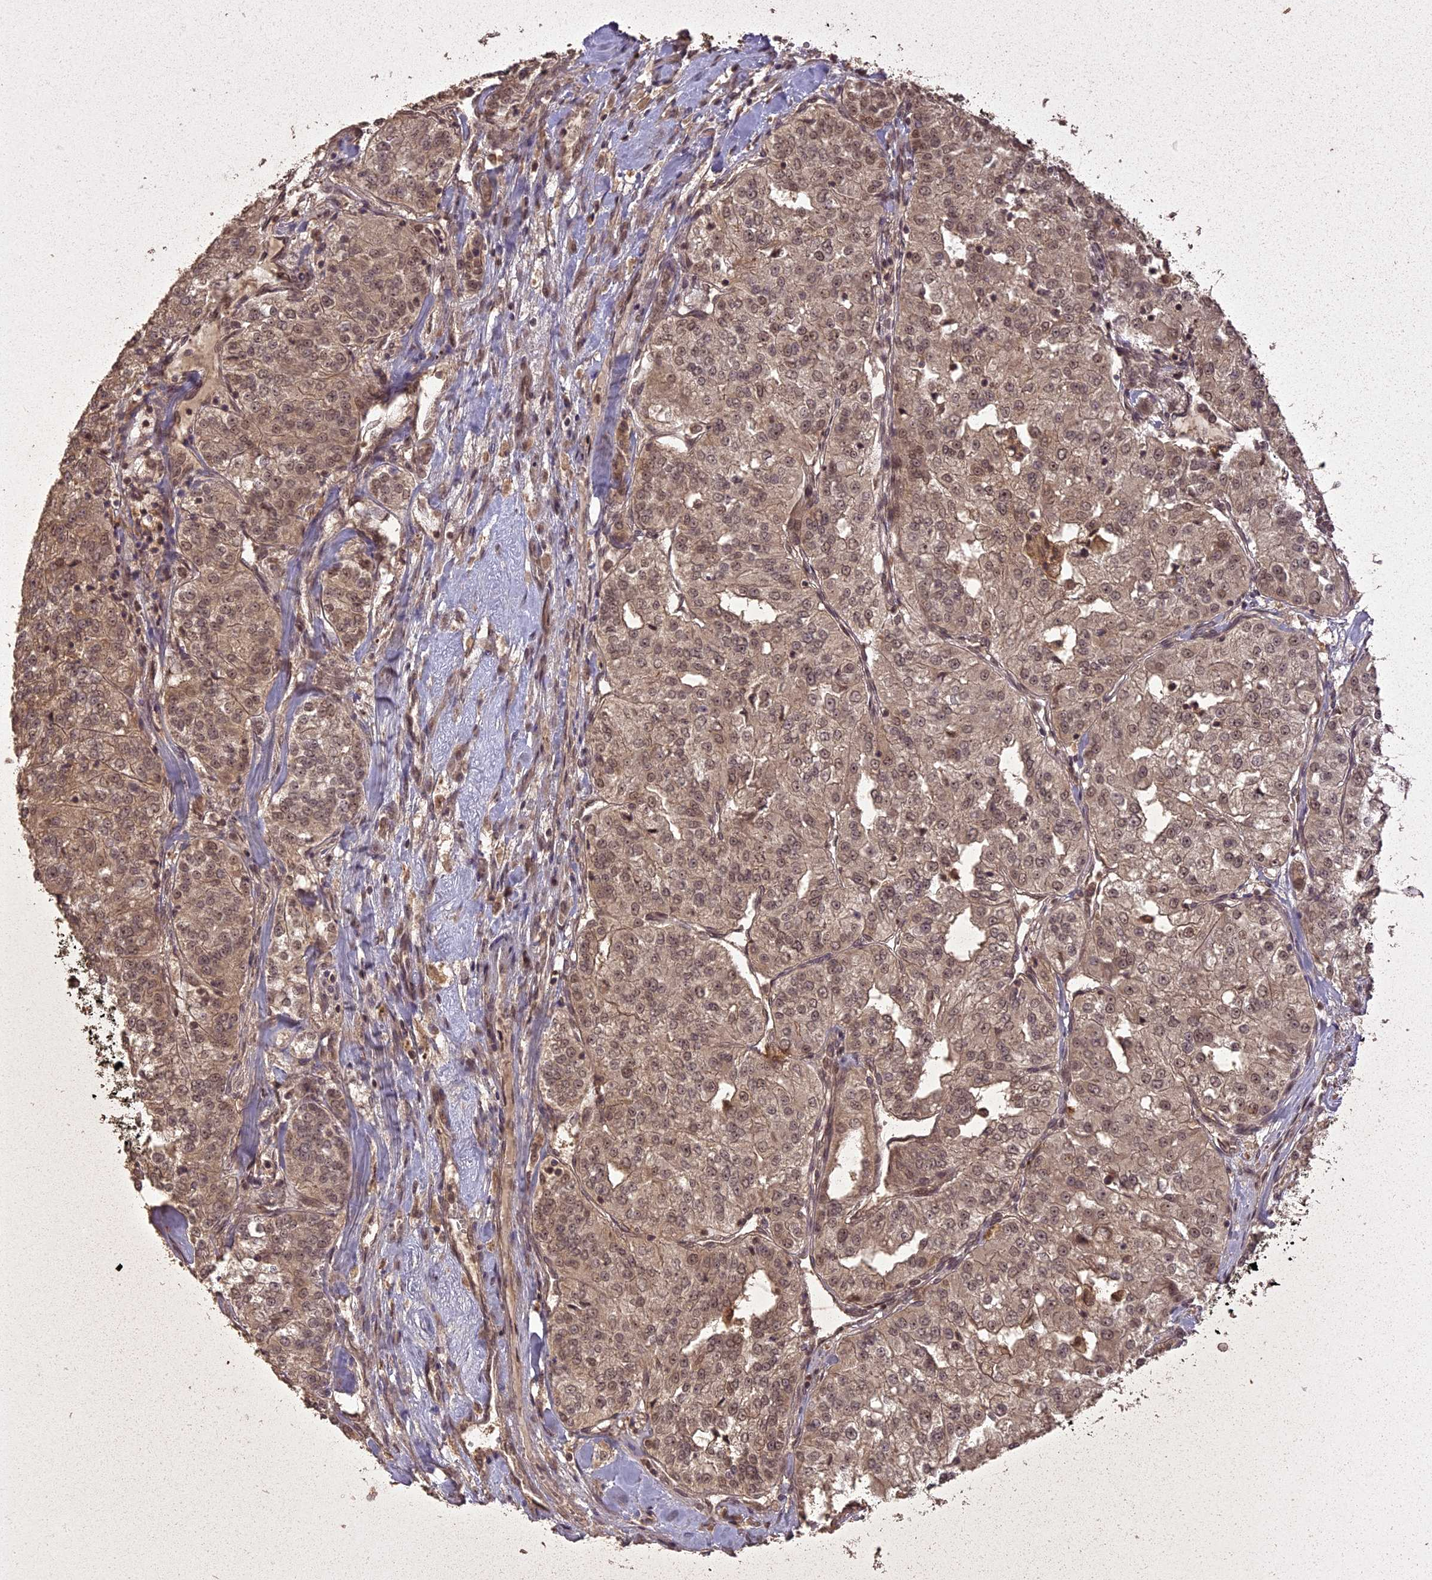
{"staining": {"intensity": "weak", "quantity": ">75%", "location": "cytoplasmic/membranous"}, "tissue": "renal cancer", "cell_type": "Tumor cells", "image_type": "cancer", "snomed": [{"axis": "morphology", "description": "Adenocarcinoma, NOS"}, {"axis": "topography", "description": "Kidney"}], "caption": "A high-resolution photomicrograph shows IHC staining of renal adenocarcinoma, which displays weak cytoplasmic/membranous expression in approximately >75% of tumor cells. The protein is shown in brown color, while the nuclei are stained blue.", "gene": "LIN37", "patient": {"sex": "female", "age": 63}}